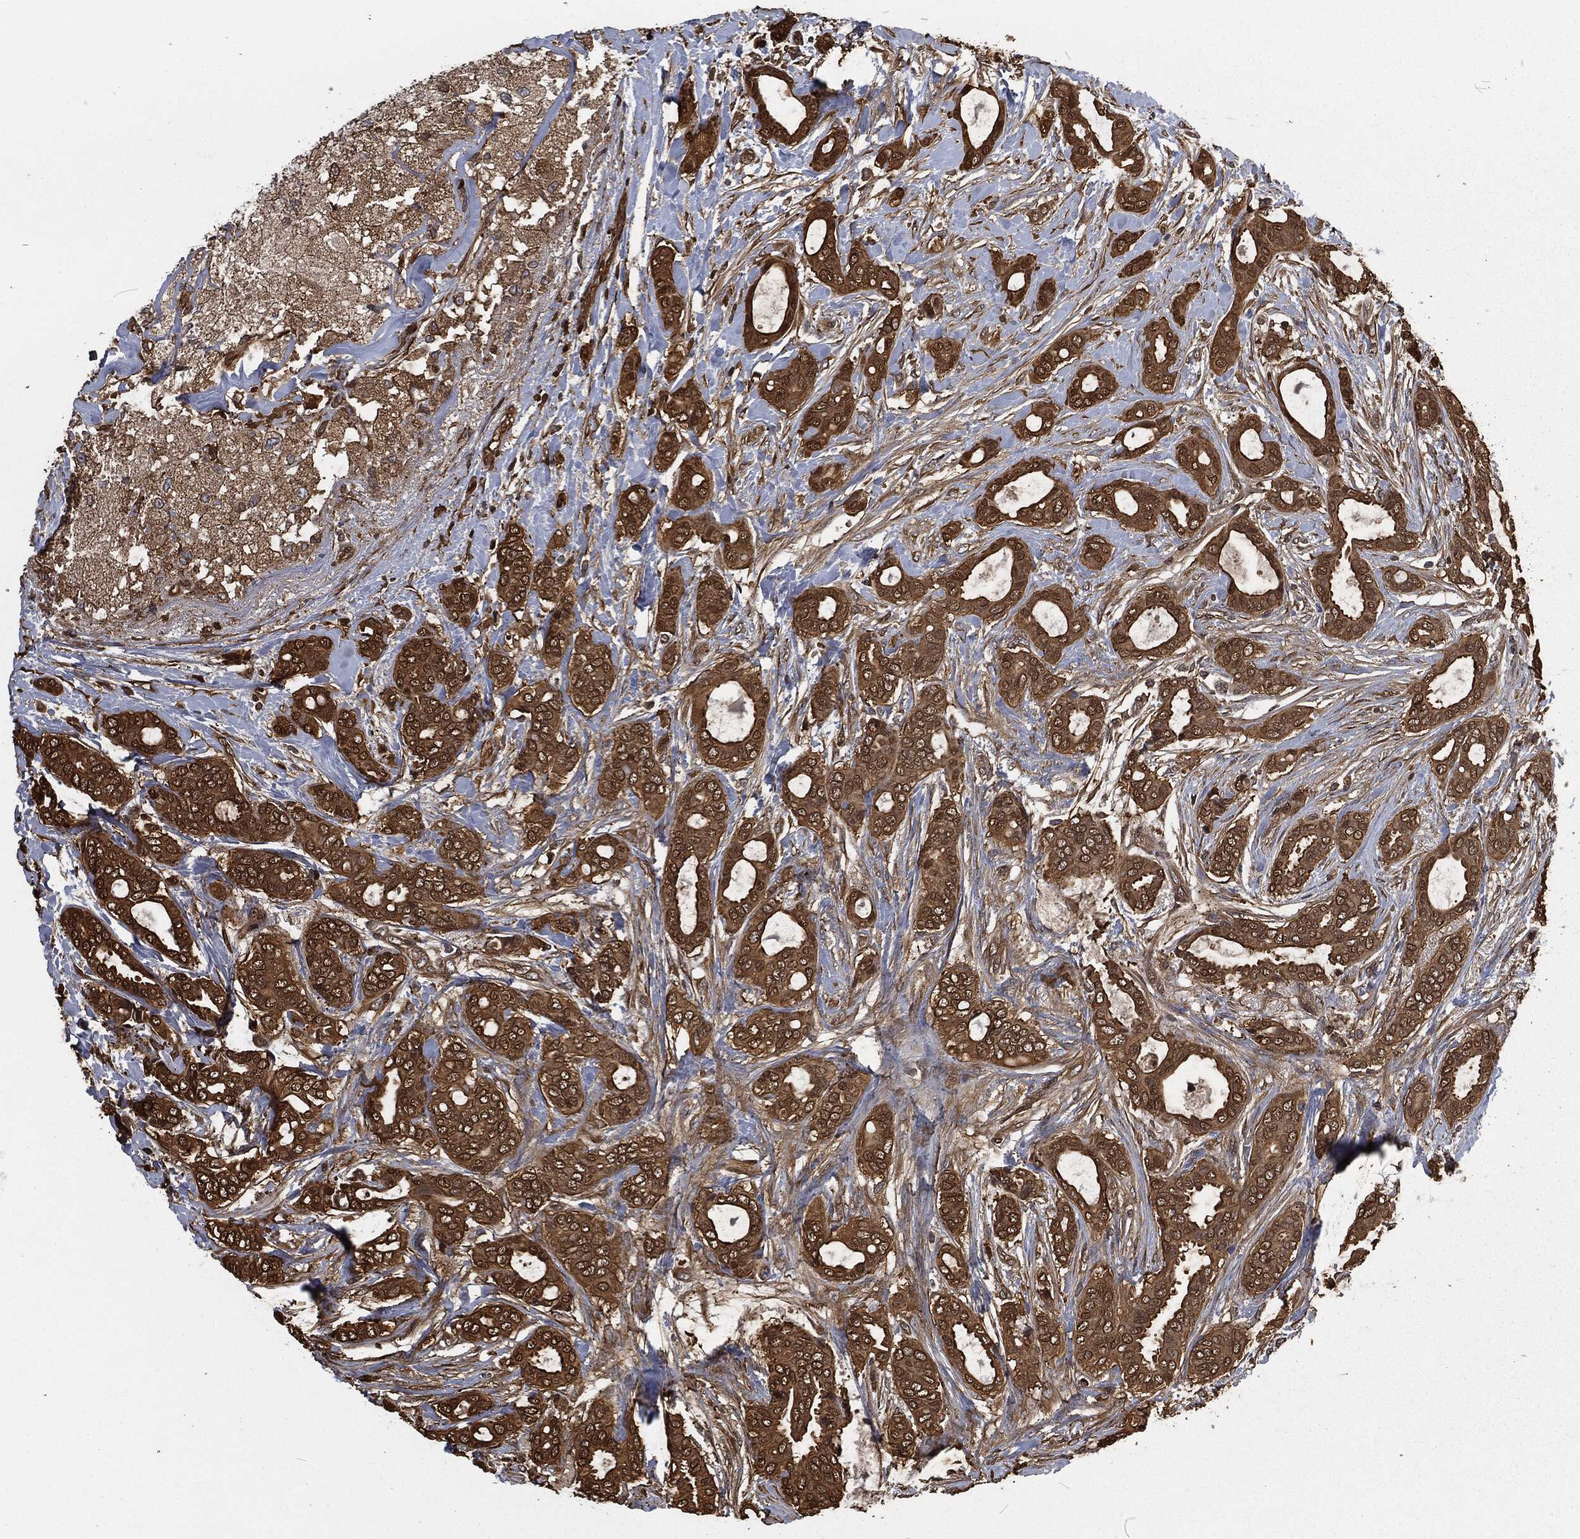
{"staining": {"intensity": "strong", "quantity": ">75%", "location": "cytoplasmic/membranous"}, "tissue": "breast cancer", "cell_type": "Tumor cells", "image_type": "cancer", "snomed": [{"axis": "morphology", "description": "Duct carcinoma"}, {"axis": "topography", "description": "Breast"}], "caption": "Breast cancer tissue demonstrates strong cytoplasmic/membranous staining in approximately >75% of tumor cells", "gene": "PRDX4", "patient": {"sex": "female", "age": 51}}